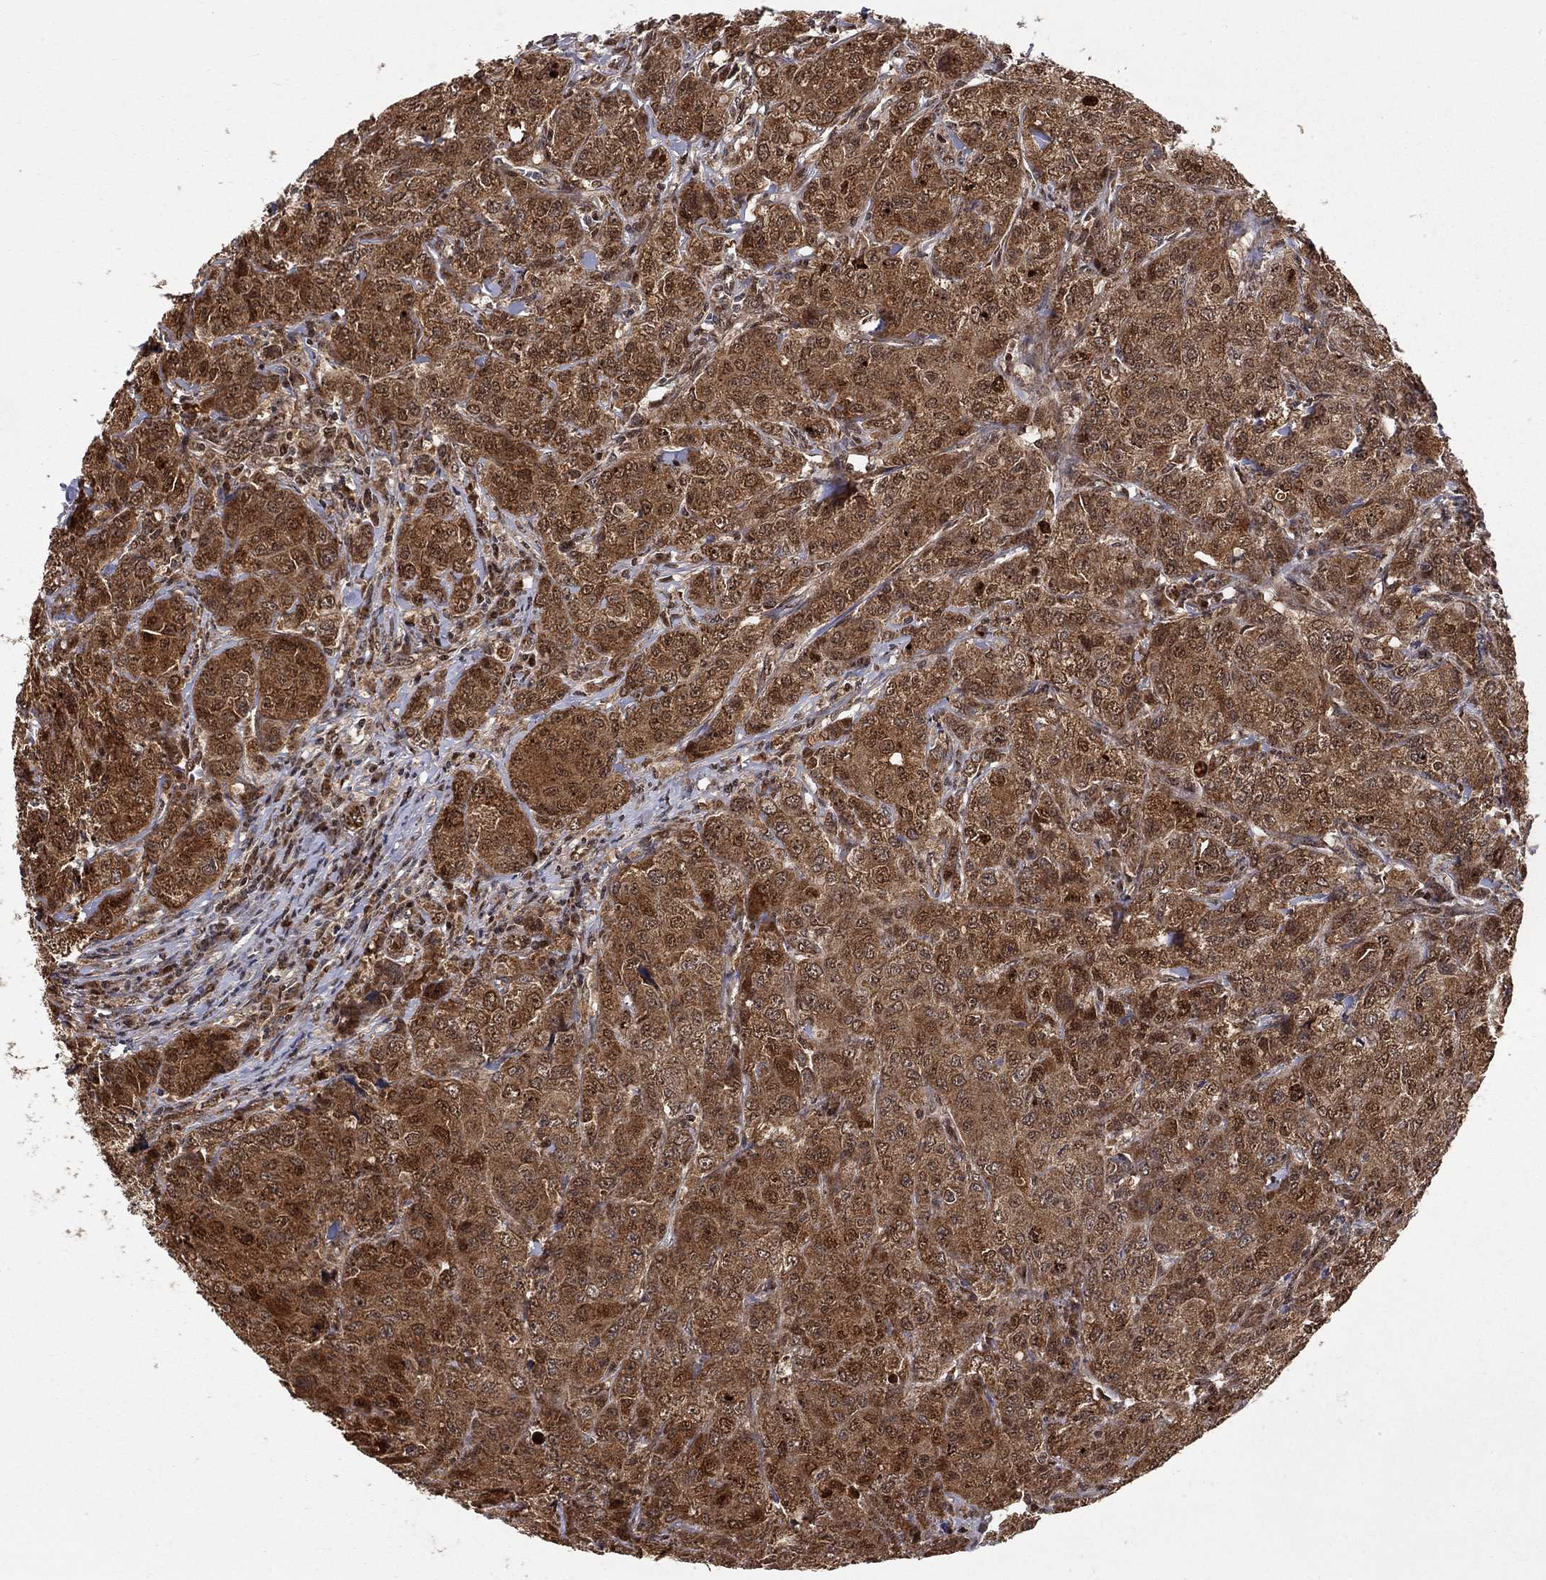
{"staining": {"intensity": "strong", "quantity": ">75%", "location": "cytoplasmic/membranous"}, "tissue": "breast cancer", "cell_type": "Tumor cells", "image_type": "cancer", "snomed": [{"axis": "morphology", "description": "Duct carcinoma"}, {"axis": "topography", "description": "Breast"}], "caption": "Breast cancer stained with DAB (3,3'-diaminobenzidine) immunohistochemistry (IHC) exhibits high levels of strong cytoplasmic/membranous expression in about >75% of tumor cells.", "gene": "ELOB", "patient": {"sex": "female", "age": 43}}